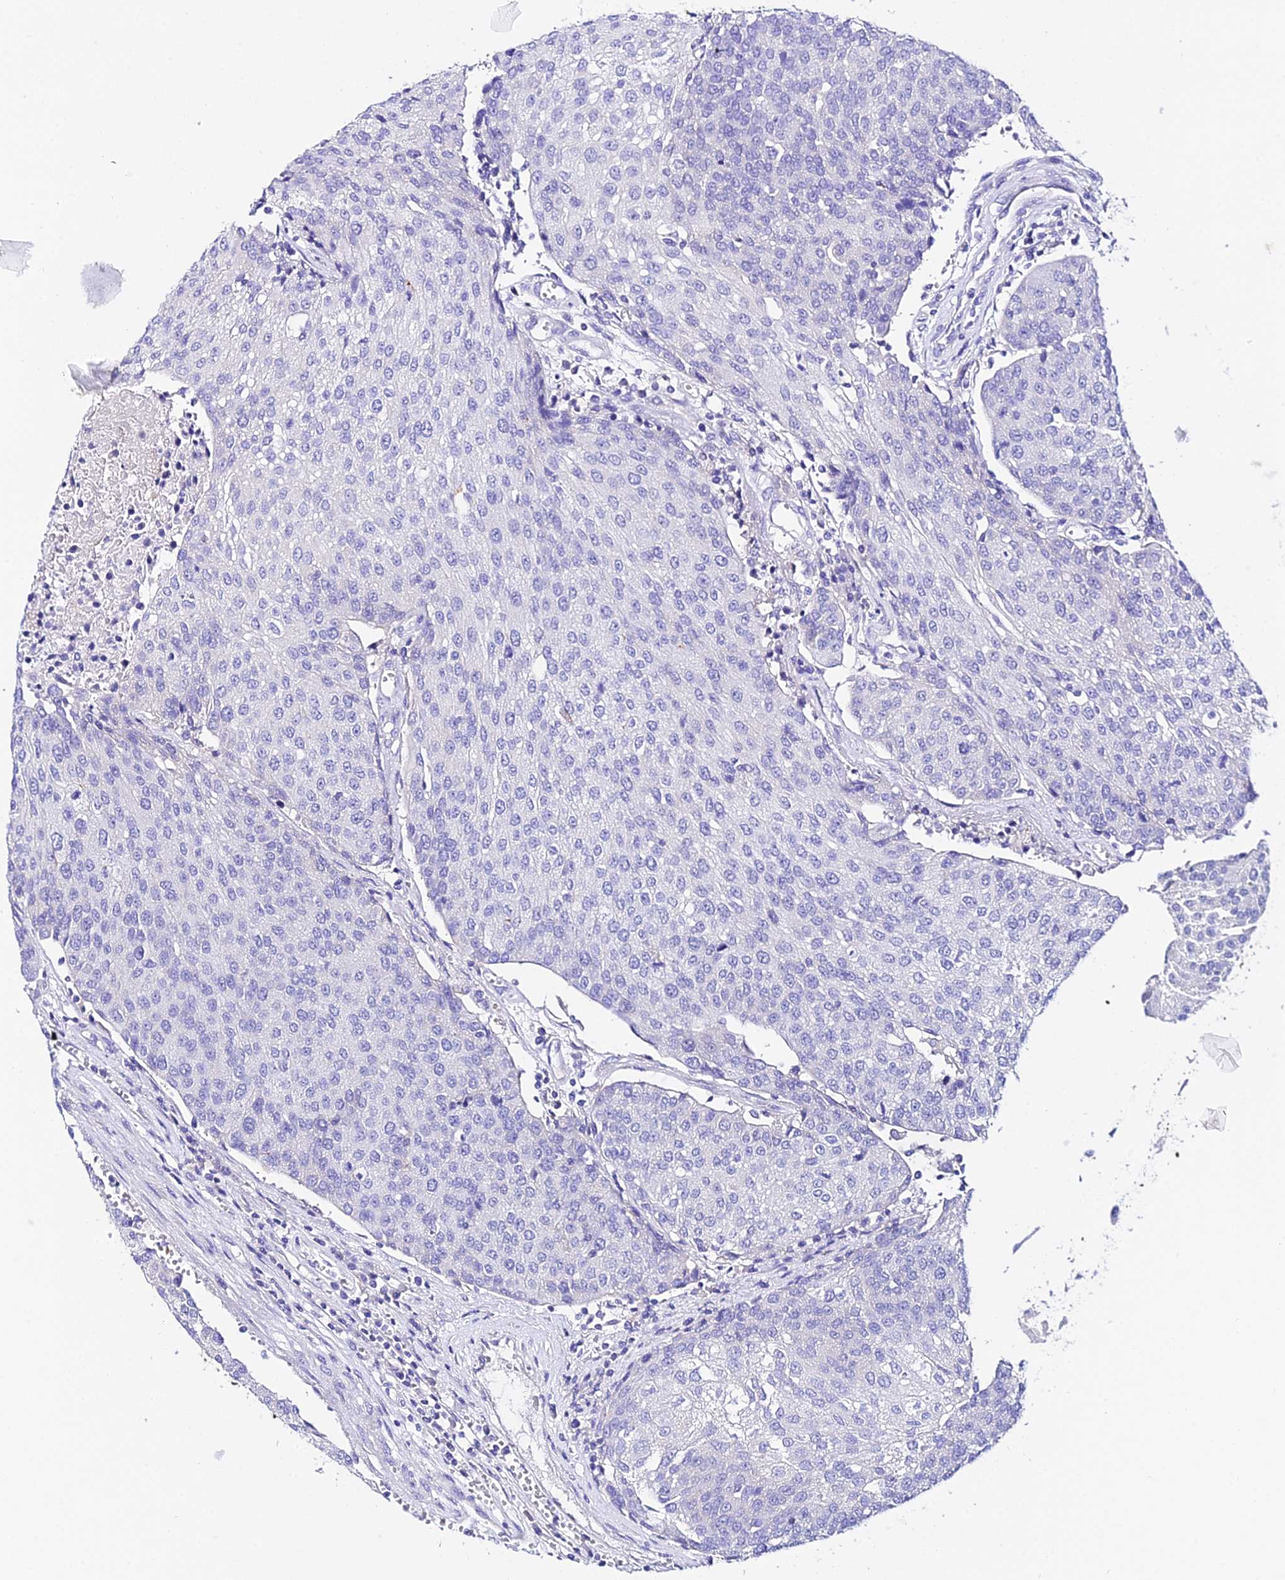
{"staining": {"intensity": "negative", "quantity": "none", "location": "none"}, "tissue": "urothelial cancer", "cell_type": "Tumor cells", "image_type": "cancer", "snomed": [{"axis": "morphology", "description": "Urothelial carcinoma, High grade"}, {"axis": "topography", "description": "Urinary bladder"}], "caption": "Tumor cells are negative for protein expression in human urothelial cancer. Nuclei are stained in blue.", "gene": "TMEM117", "patient": {"sex": "female", "age": 85}}